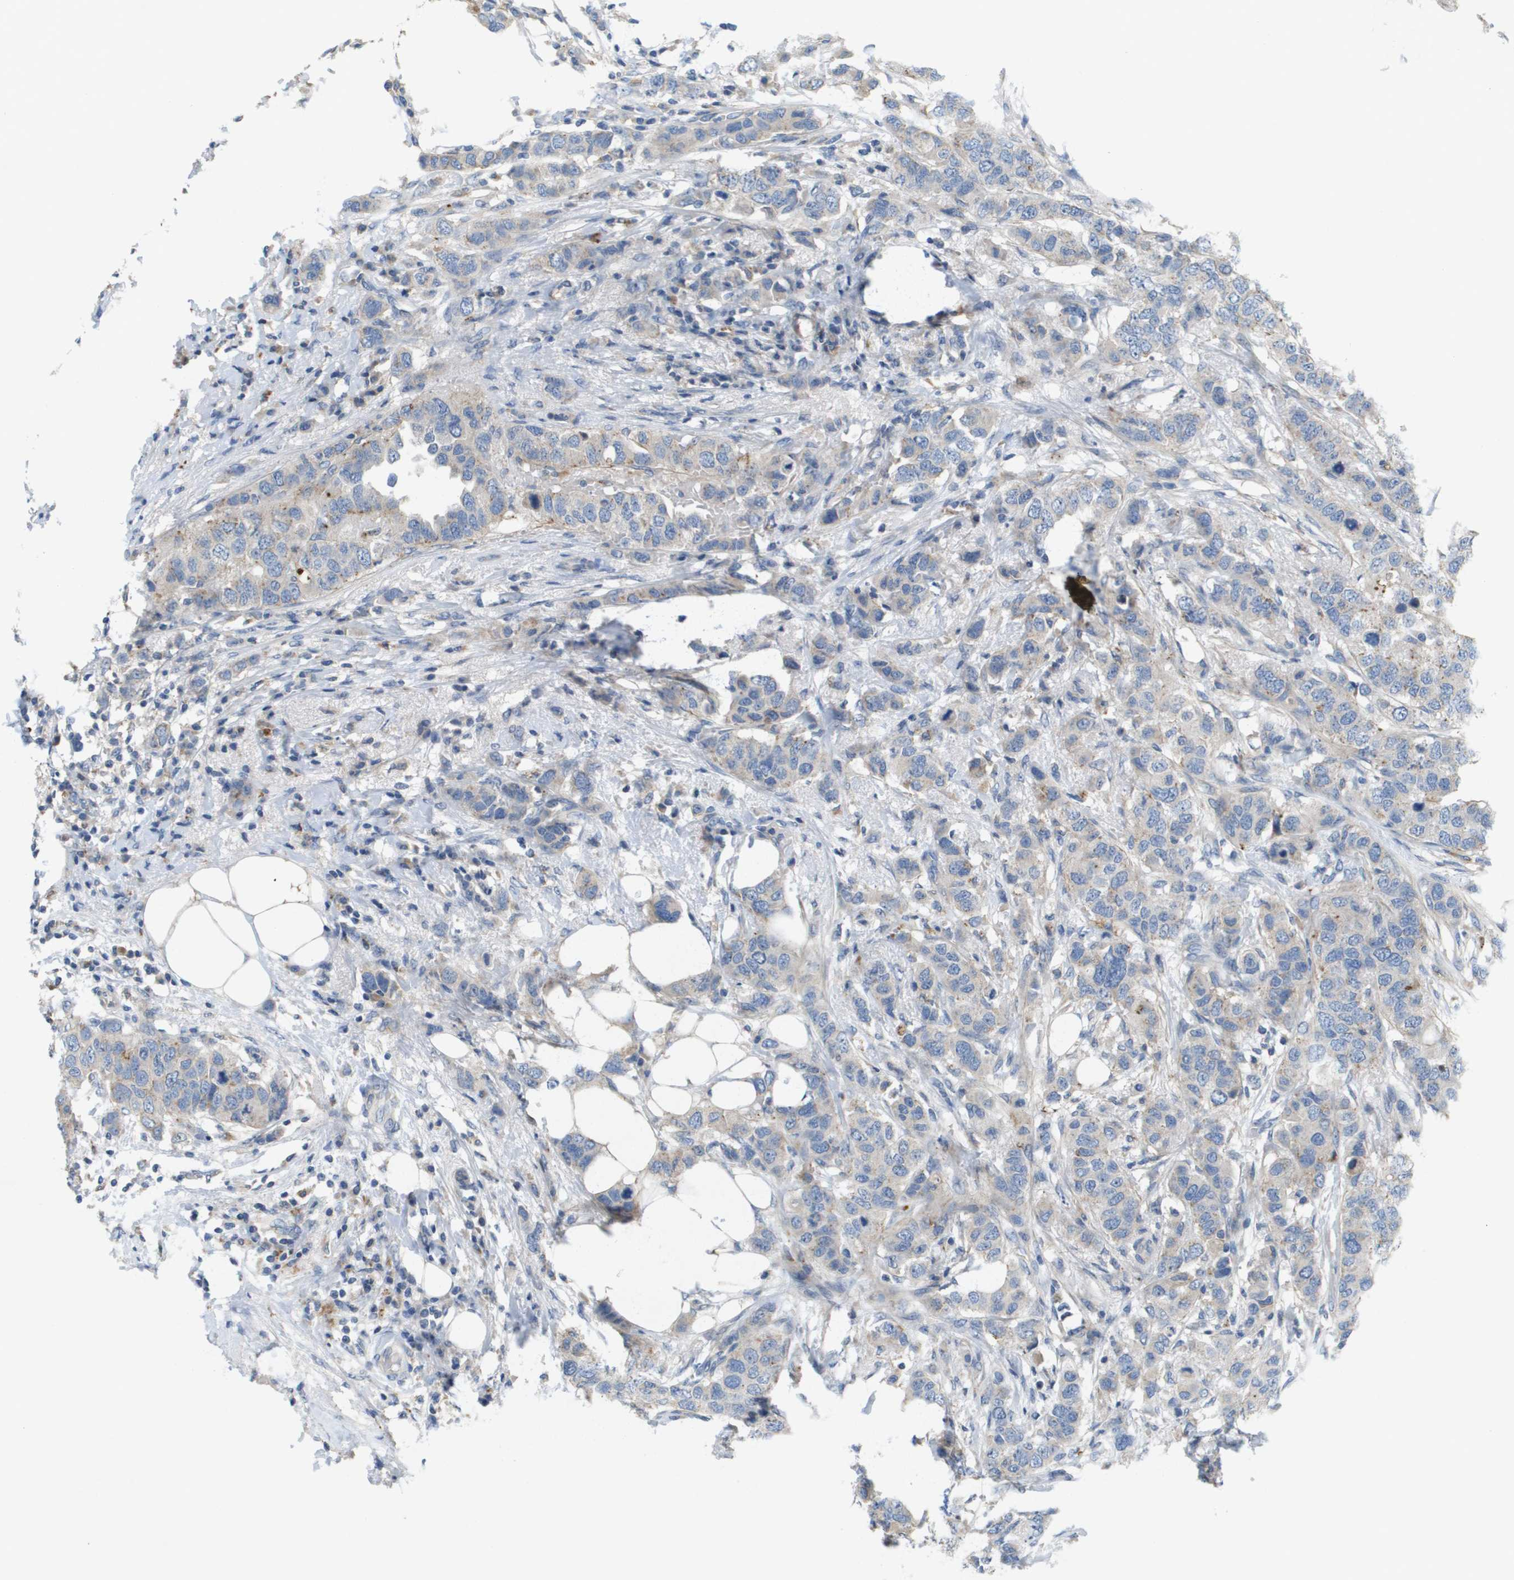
{"staining": {"intensity": "weak", "quantity": "<25%", "location": "cytoplasmic/membranous"}, "tissue": "breast cancer", "cell_type": "Tumor cells", "image_type": "cancer", "snomed": [{"axis": "morphology", "description": "Duct carcinoma"}, {"axis": "topography", "description": "Breast"}], "caption": "The histopathology image demonstrates no staining of tumor cells in invasive ductal carcinoma (breast).", "gene": "B3GNT5", "patient": {"sex": "female", "age": 50}}